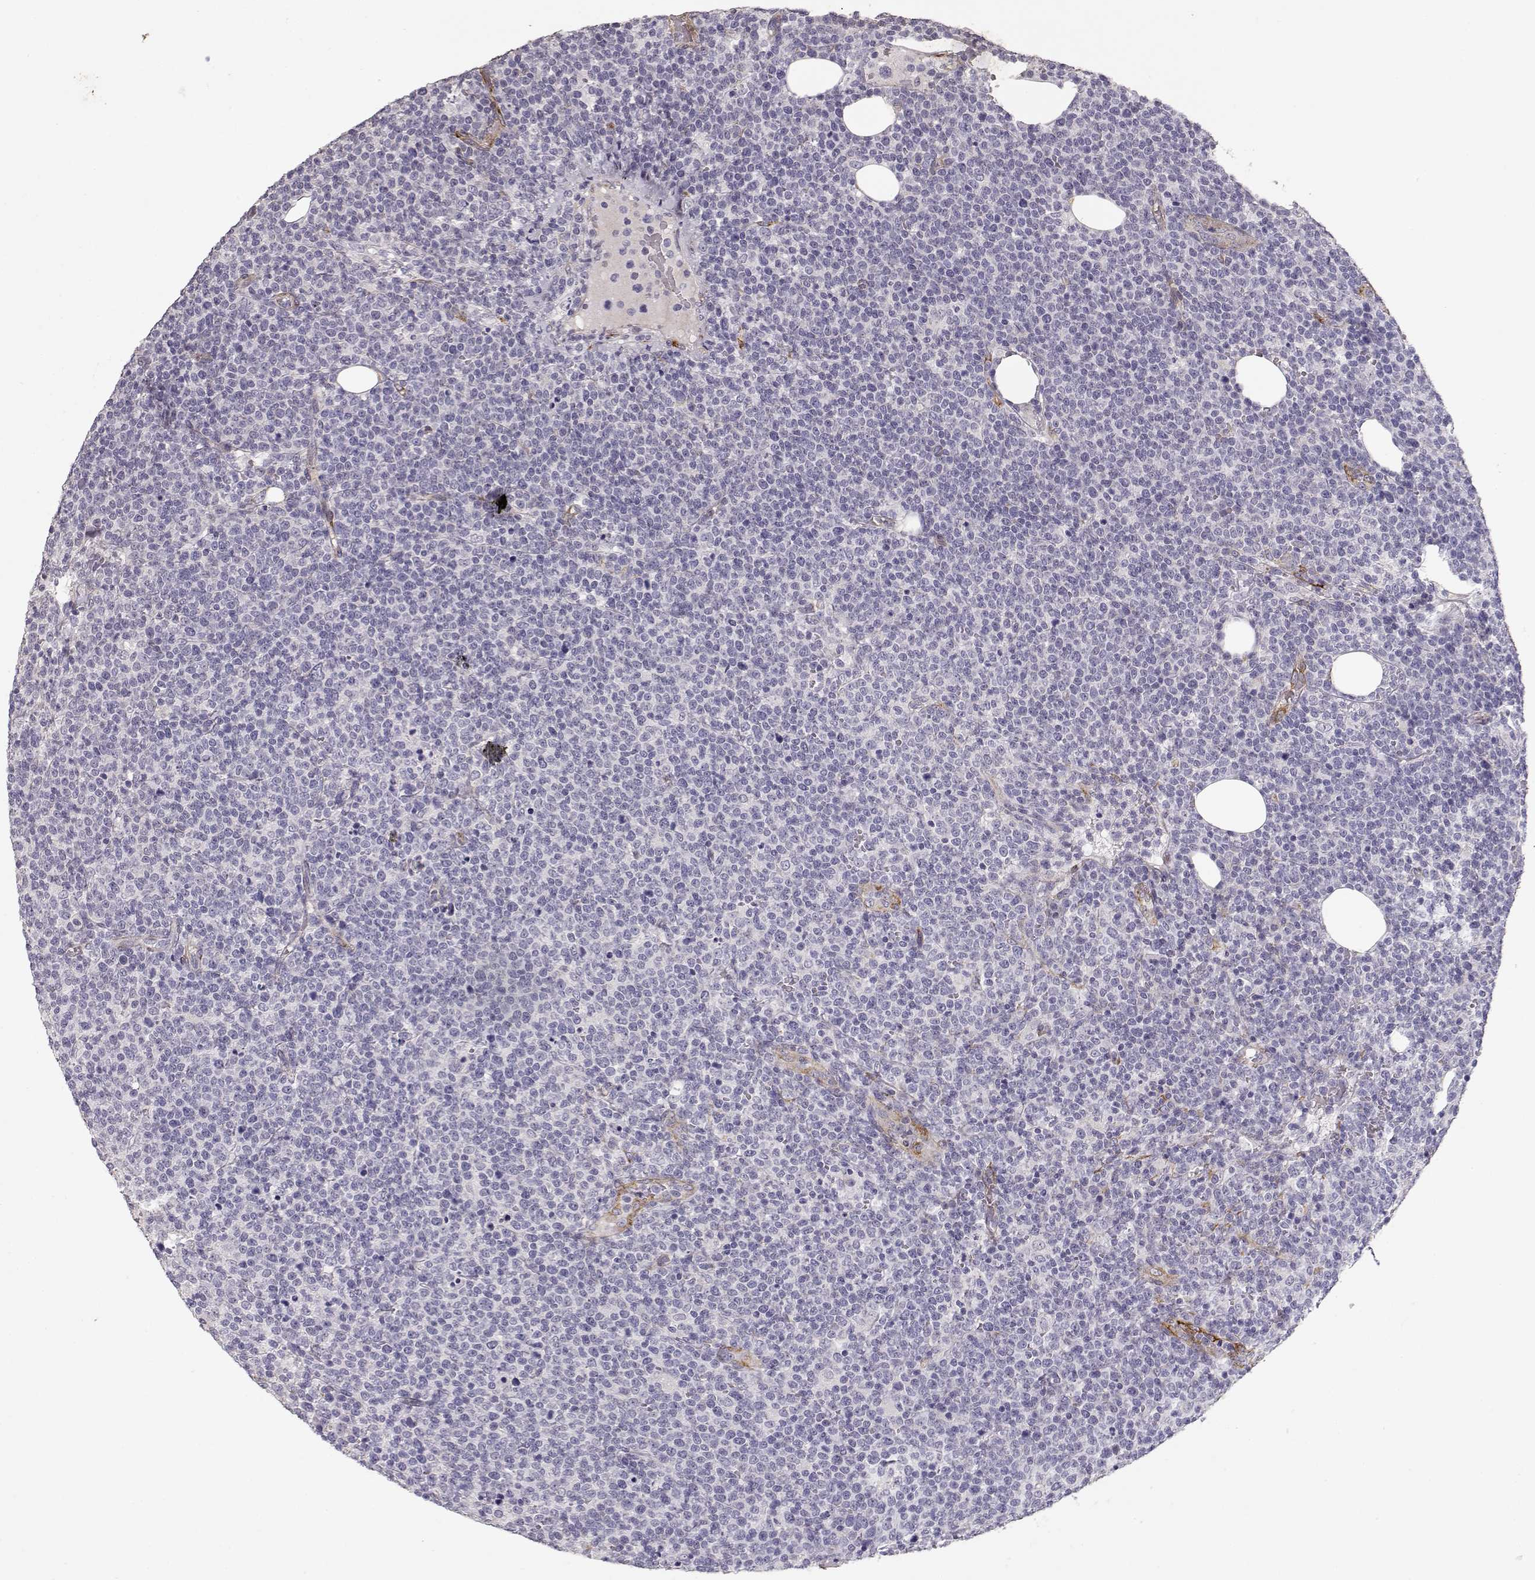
{"staining": {"intensity": "negative", "quantity": "none", "location": "none"}, "tissue": "lymphoma", "cell_type": "Tumor cells", "image_type": "cancer", "snomed": [{"axis": "morphology", "description": "Malignant lymphoma, non-Hodgkin's type, High grade"}, {"axis": "topography", "description": "Lymph node"}], "caption": "IHC micrograph of human high-grade malignant lymphoma, non-Hodgkin's type stained for a protein (brown), which displays no expression in tumor cells.", "gene": "LAMC1", "patient": {"sex": "male", "age": 61}}